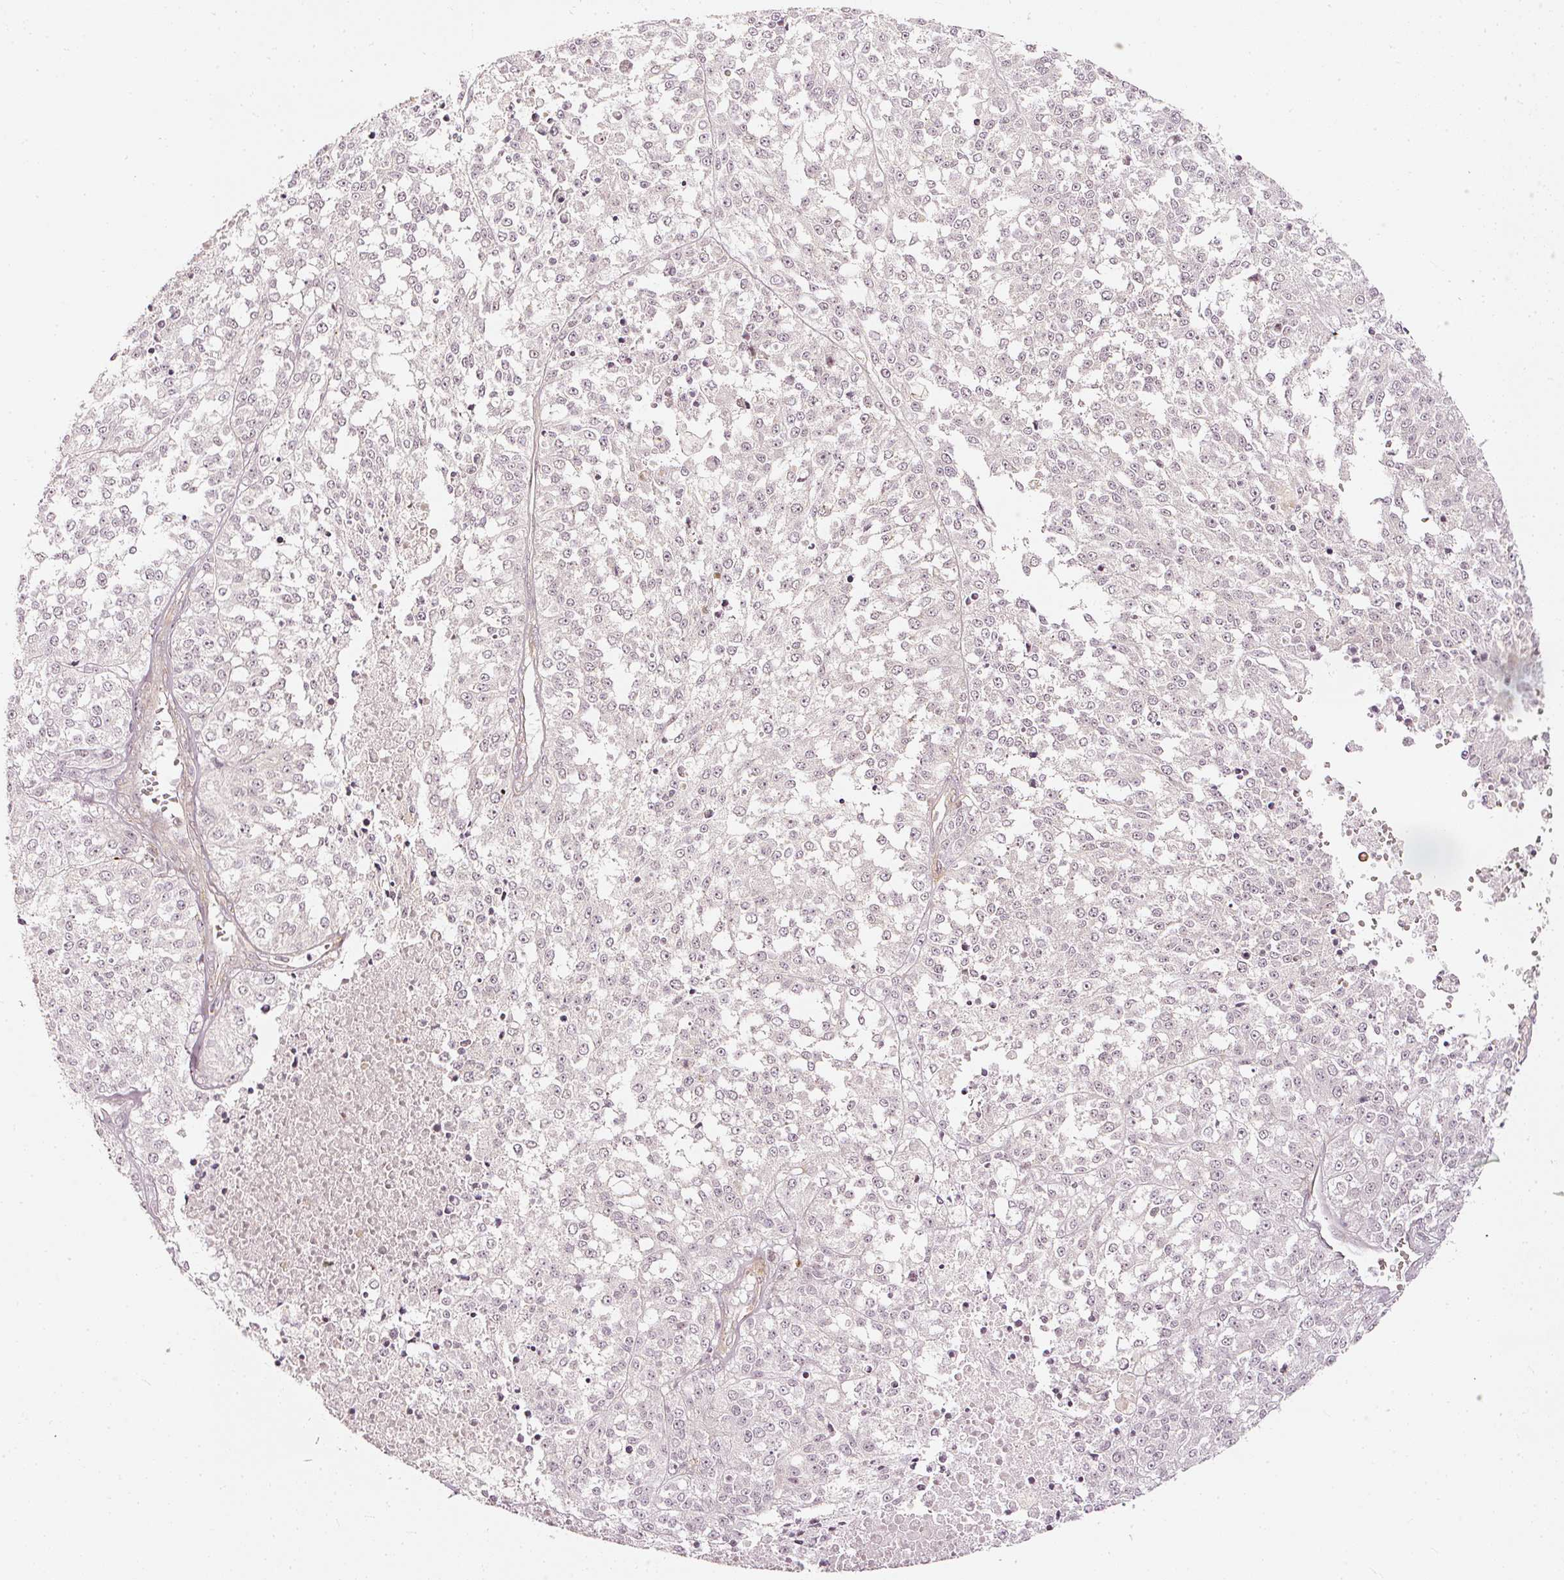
{"staining": {"intensity": "negative", "quantity": "none", "location": "none"}, "tissue": "melanoma", "cell_type": "Tumor cells", "image_type": "cancer", "snomed": [{"axis": "morphology", "description": "Malignant melanoma, NOS"}, {"axis": "topography", "description": "Skin"}], "caption": "High power microscopy image of an immunohistochemistry (IHC) photomicrograph of malignant melanoma, revealing no significant staining in tumor cells.", "gene": "DRD2", "patient": {"sex": "female", "age": 64}}